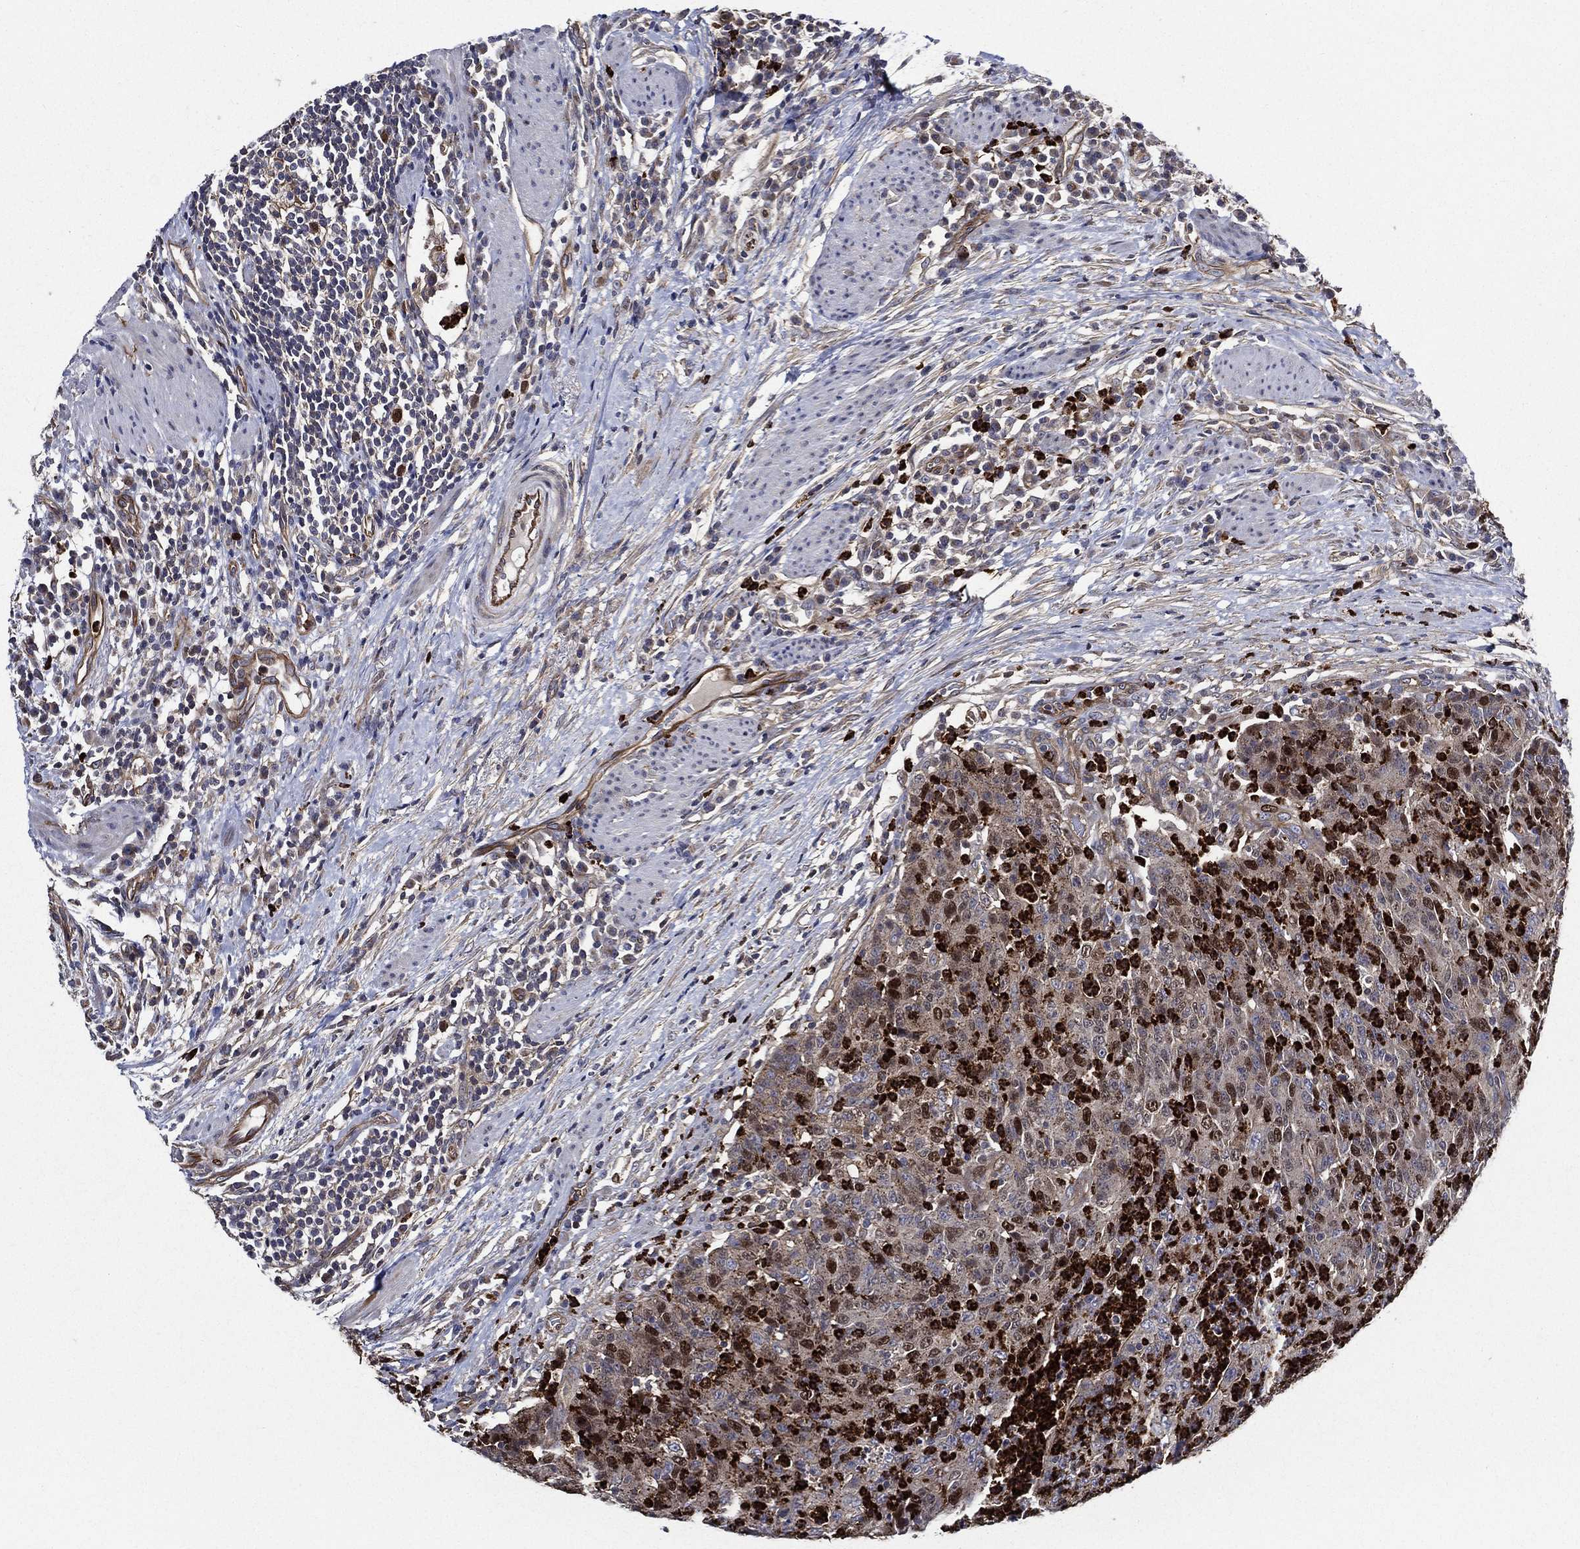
{"staining": {"intensity": "strong", "quantity": "<25%", "location": "nuclear"}, "tissue": "colorectal cancer", "cell_type": "Tumor cells", "image_type": "cancer", "snomed": [{"axis": "morphology", "description": "Adenocarcinoma, NOS"}, {"axis": "topography", "description": "Colon"}], "caption": "The immunohistochemical stain shows strong nuclear positivity in tumor cells of colorectal cancer tissue.", "gene": "KIF20B", "patient": {"sex": "male", "age": 70}}